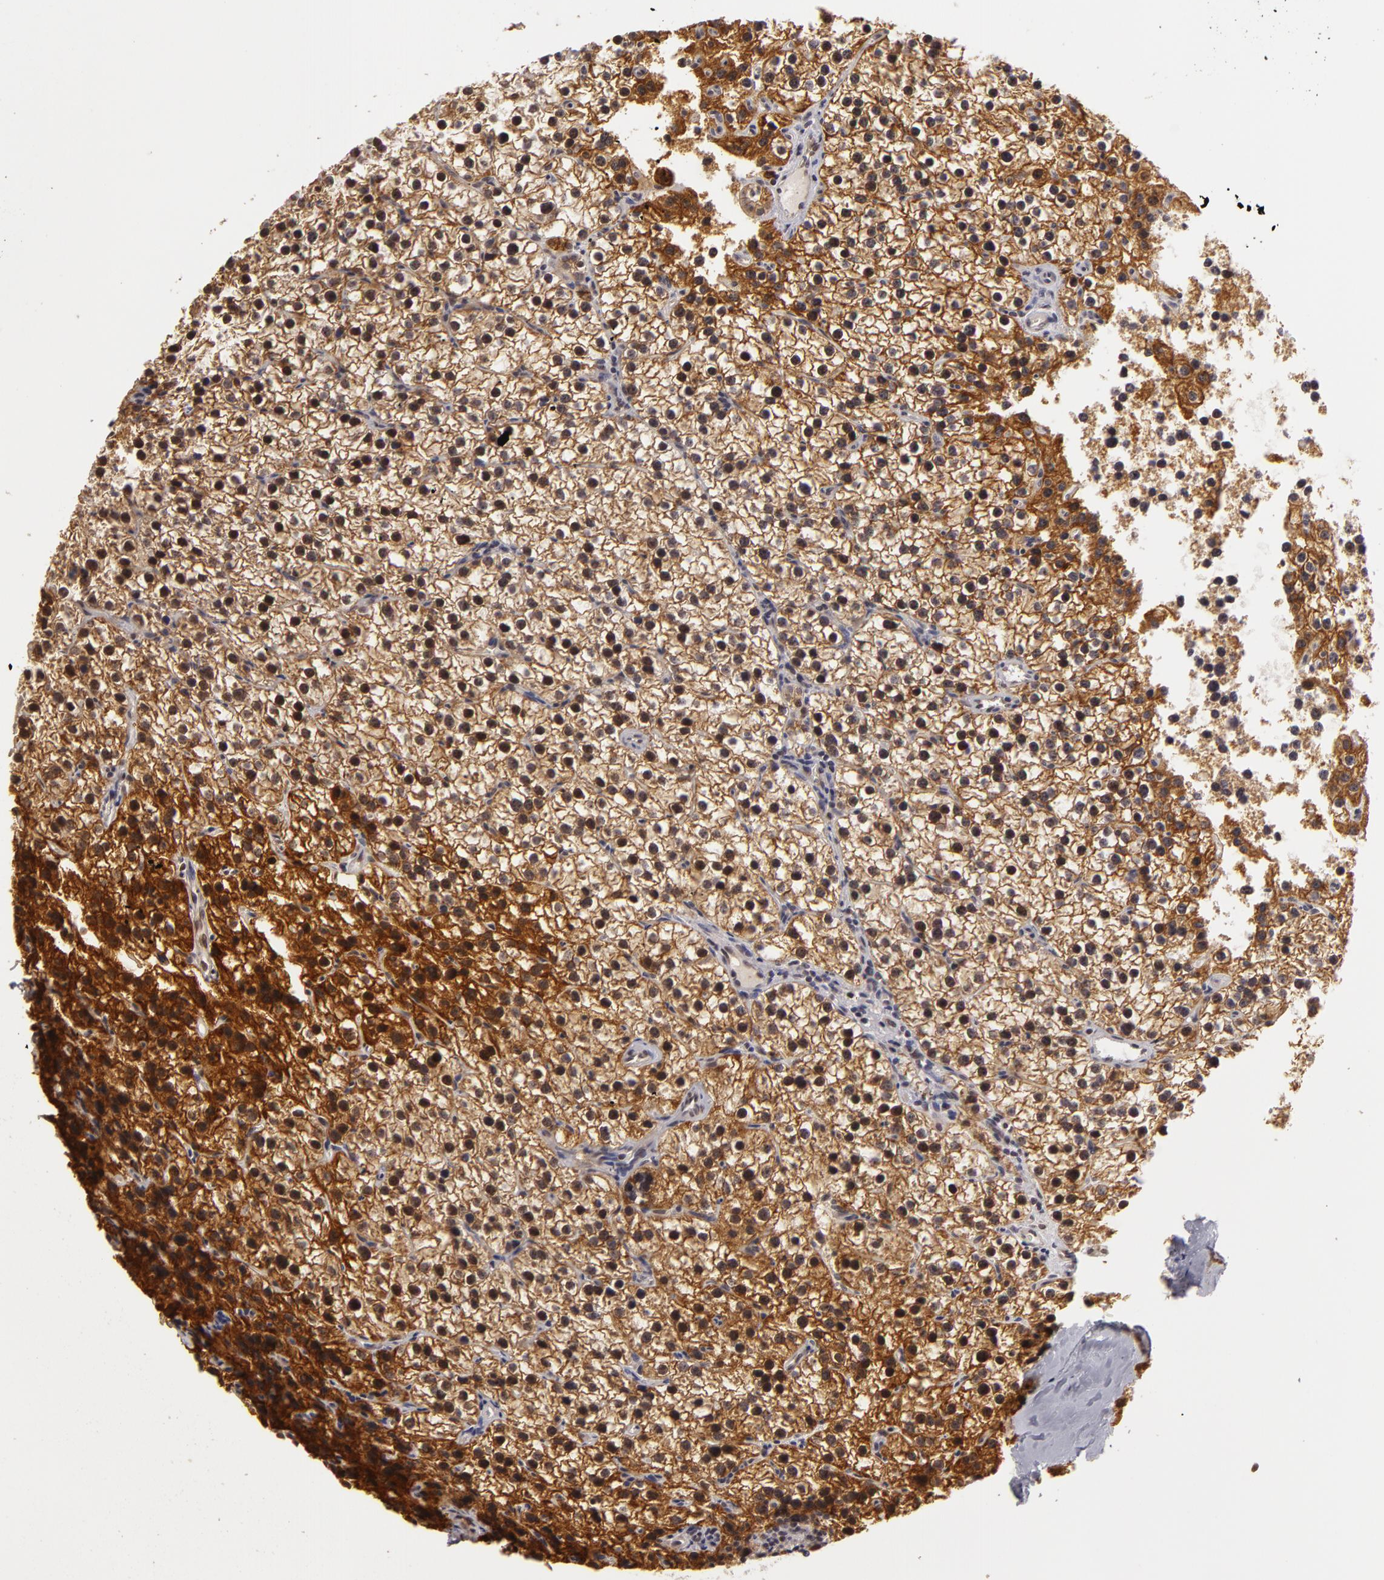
{"staining": {"intensity": "moderate", "quantity": ">75%", "location": "cytoplasmic/membranous,nuclear"}, "tissue": "parathyroid gland", "cell_type": "Glandular cells", "image_type": "normal", "snomed": [{"axis": "morphology", "description": "Normal tissue, NOS"}, {"axis": "topography", "description": "Parathyroid gland"}], "caption": "Immunohistochemistry (IHC) image of benign parathyroid gland: human parathyroid gland stained using immunohistochemistry demonstrates medium levels of moderate protein expression localized specifically in the cytoplasmic/membranous,nuclear of glandular cells, appearing as a cytoplasmic/membranous,nuclear brown color.", "gene": "ZNF133", "patient": {"sex": "female", "age": 54}}